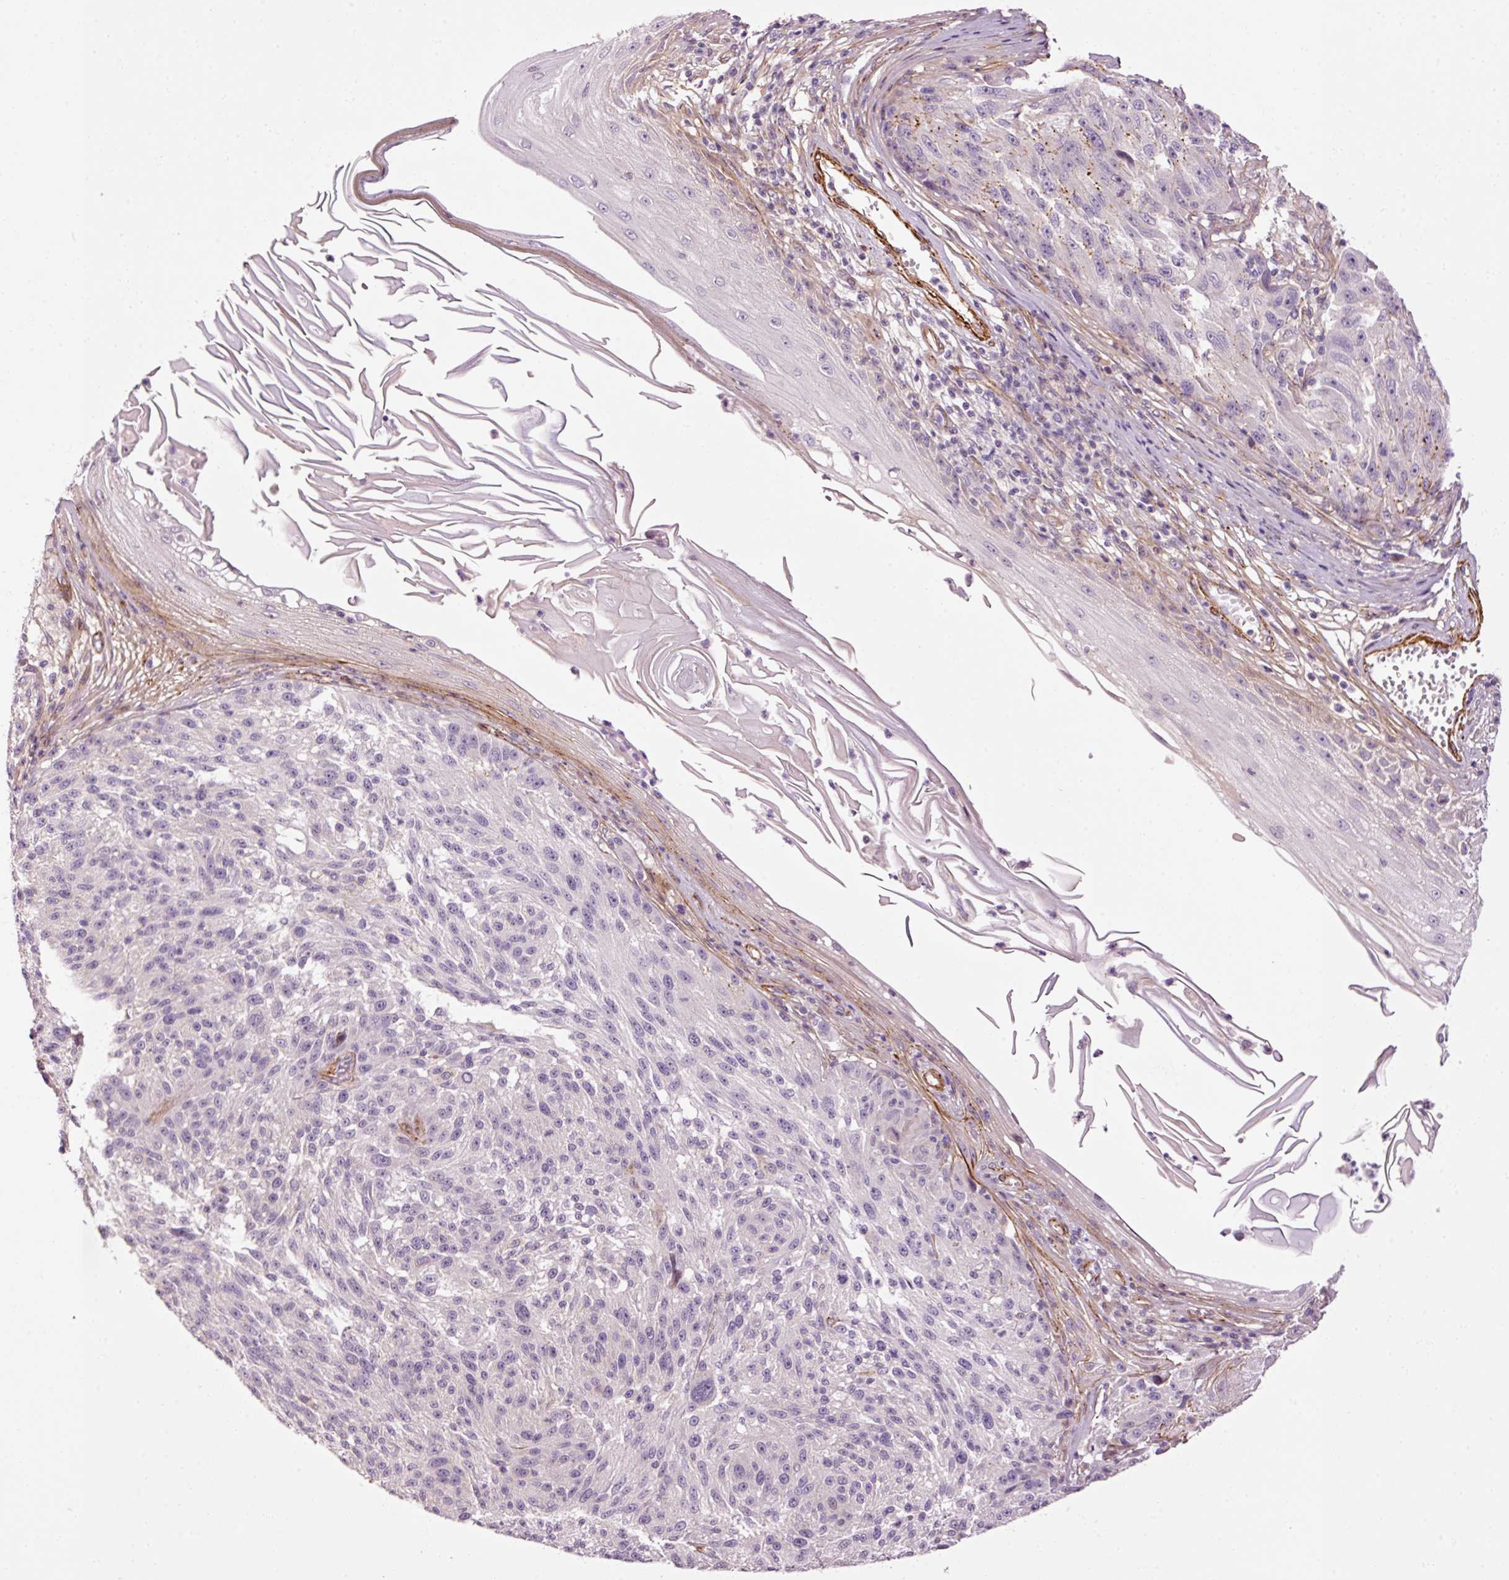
{"staining": {"intensity": "negative", "quantity": "none", "location": "none"}, "tissue": "melanoma", "cell_type": "Tumor cells", "image_type": "cancer", "snomed": [{"axis": "morphology", "description": "Malignant melanoma, NOS"}, {"axis": "topography", "description": "Skin"}], "caption": "DAB (3,3'-diaminobenzidine) immunohistochemical staining of human malignant melanoma reveals no significant expression in tumor cells.", "gene": "ANKRD20A1", "patient": {"sex": "male", "age": 53}}